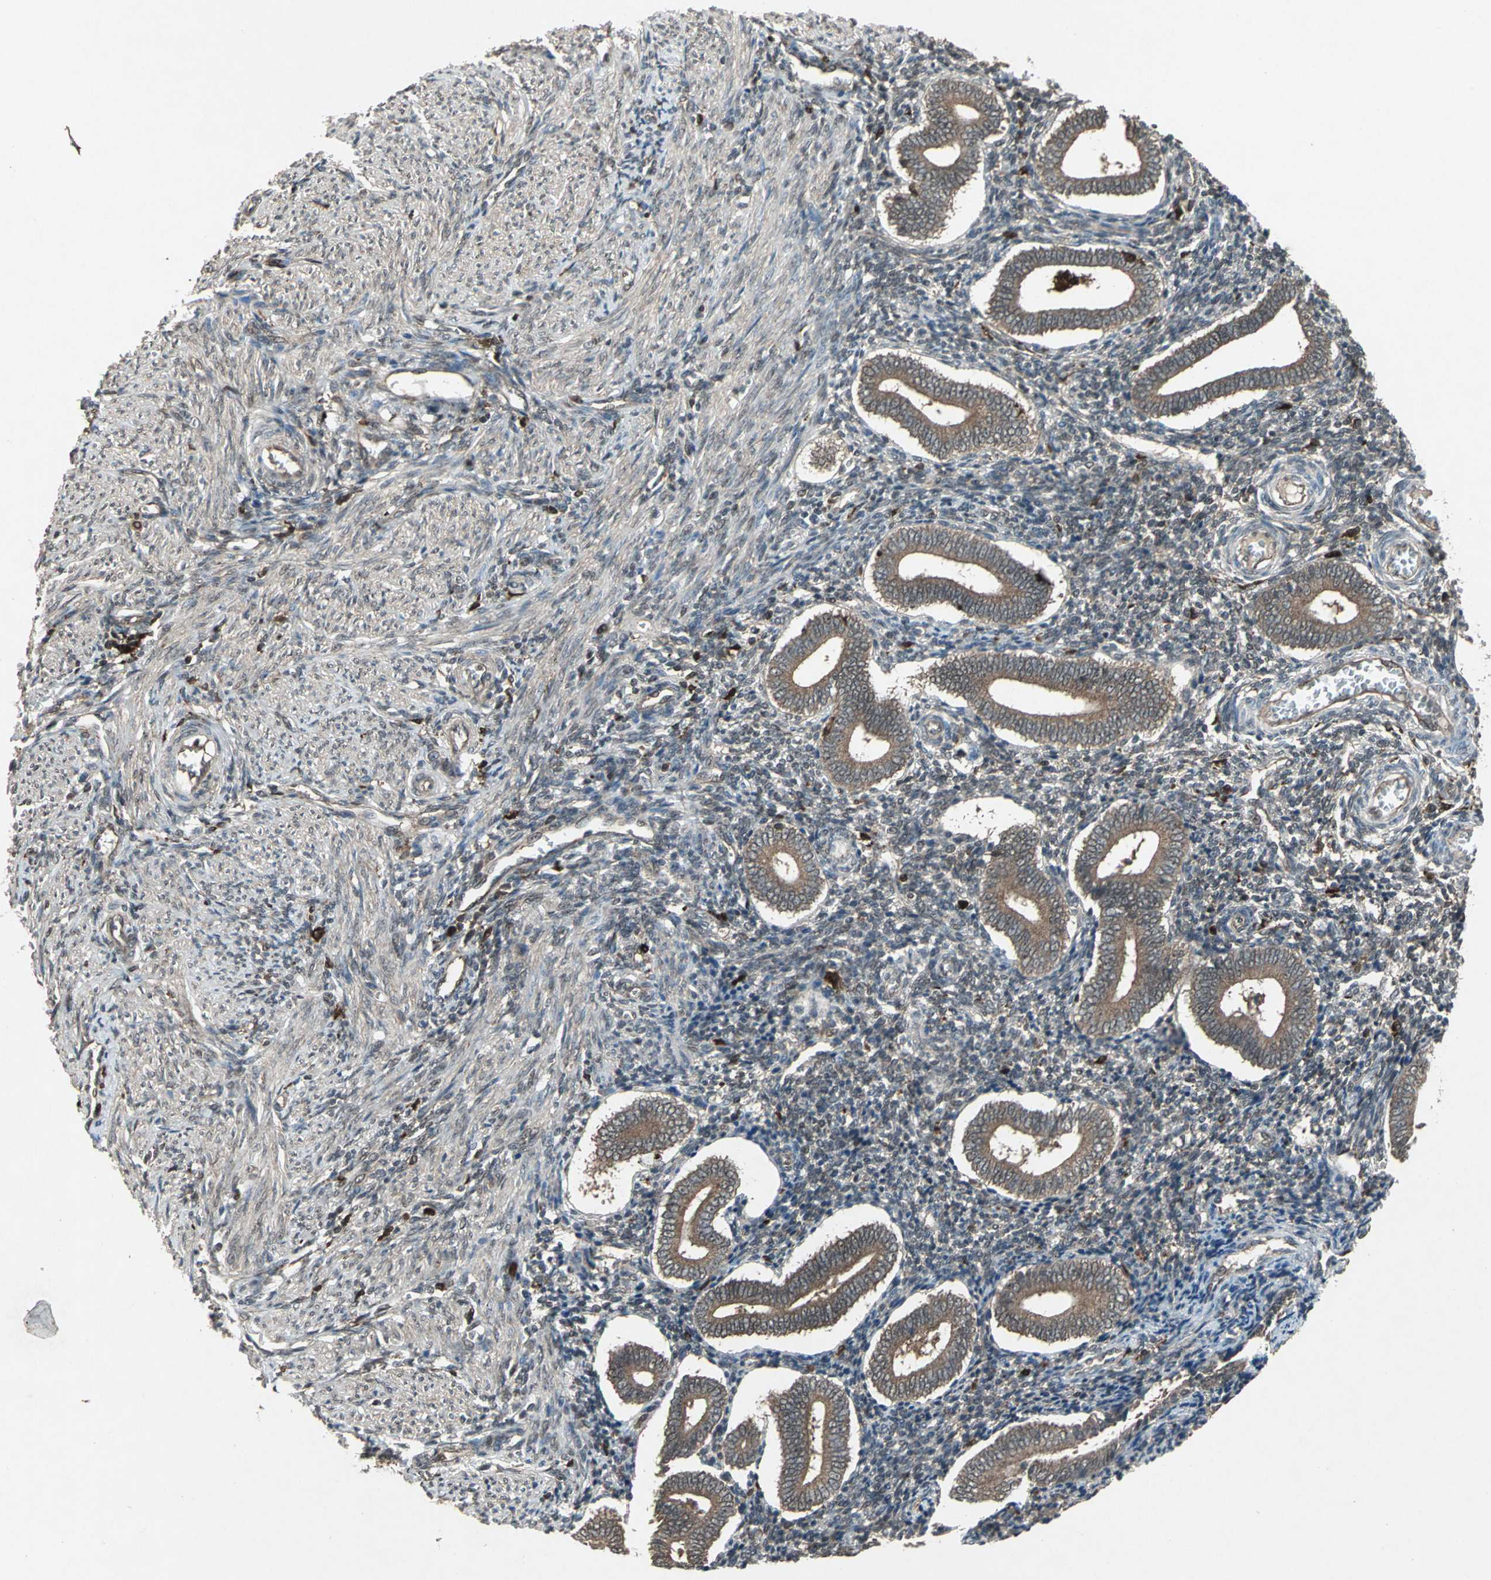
{"staining": {"intensity": "weak", "quantity": "<25%", "location": "cytoplasmic/membranous"}, "tissue": "endometrium", "cell_type": "Cells in endometrial stroma", "image_type": "normal", "snomed": [{"axis": "morphology", "description": "Normal tissue, NOS"}, {"axis": "topography", "description": "Uterus"}, {"axis": "topography", "description": "Endometrium"}], "caption": "A histopathology image of endometrium stained for a protein reveals no brown staining in cells in endometrial stroma. (DAB immunohistochemistry (IHC) visualized using brightfield microscopy, high magnification).", "gene": "PYCARD", "patient": {"sex": "female", "age": 33}}